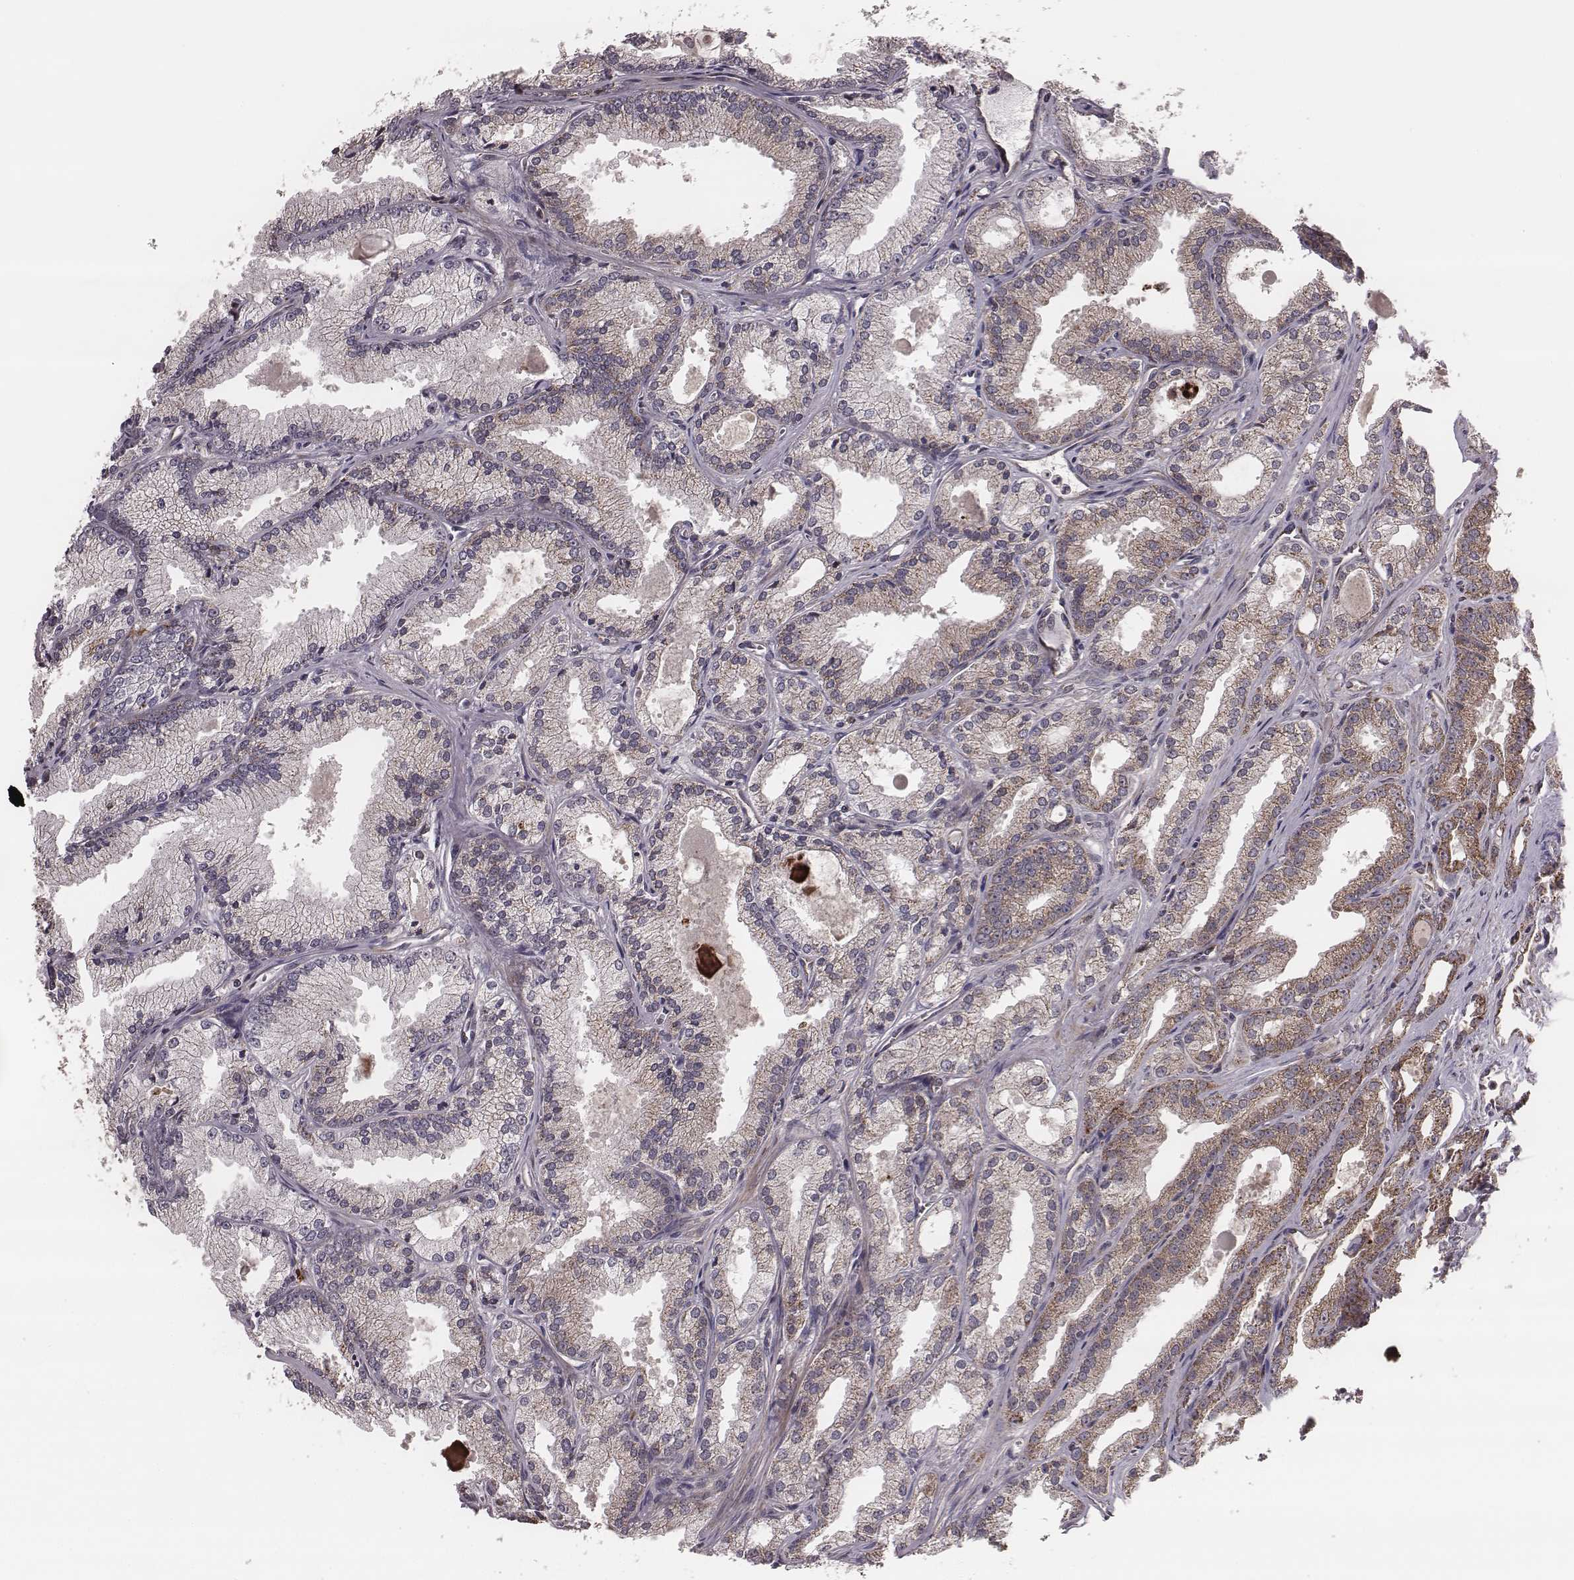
{"staining": {"intensity": "moderate", "quantity": "25%-75%", "location": "cytoplasmic/membranous"}, "tissue": "prostate cancer", "cell_type": "Tumor cells", "image_type": "cancer", "snomed": [{"axis": "morphology", "description": "Adenocarcinoma, NOS"}, {"axis": "morphology", "description": "Adenocarcinoma, High grade"}, {"axis": "topography", "description": "Prostate"}], "caption": "Brown immunohistochemical staining in prostate cancer reveals moderate cytoplasmic/membranous expression in approximately 25%-75% of tumor cells.", "gene": "ZDHHC21", "patient": {"sex": "male", "age": 70}}